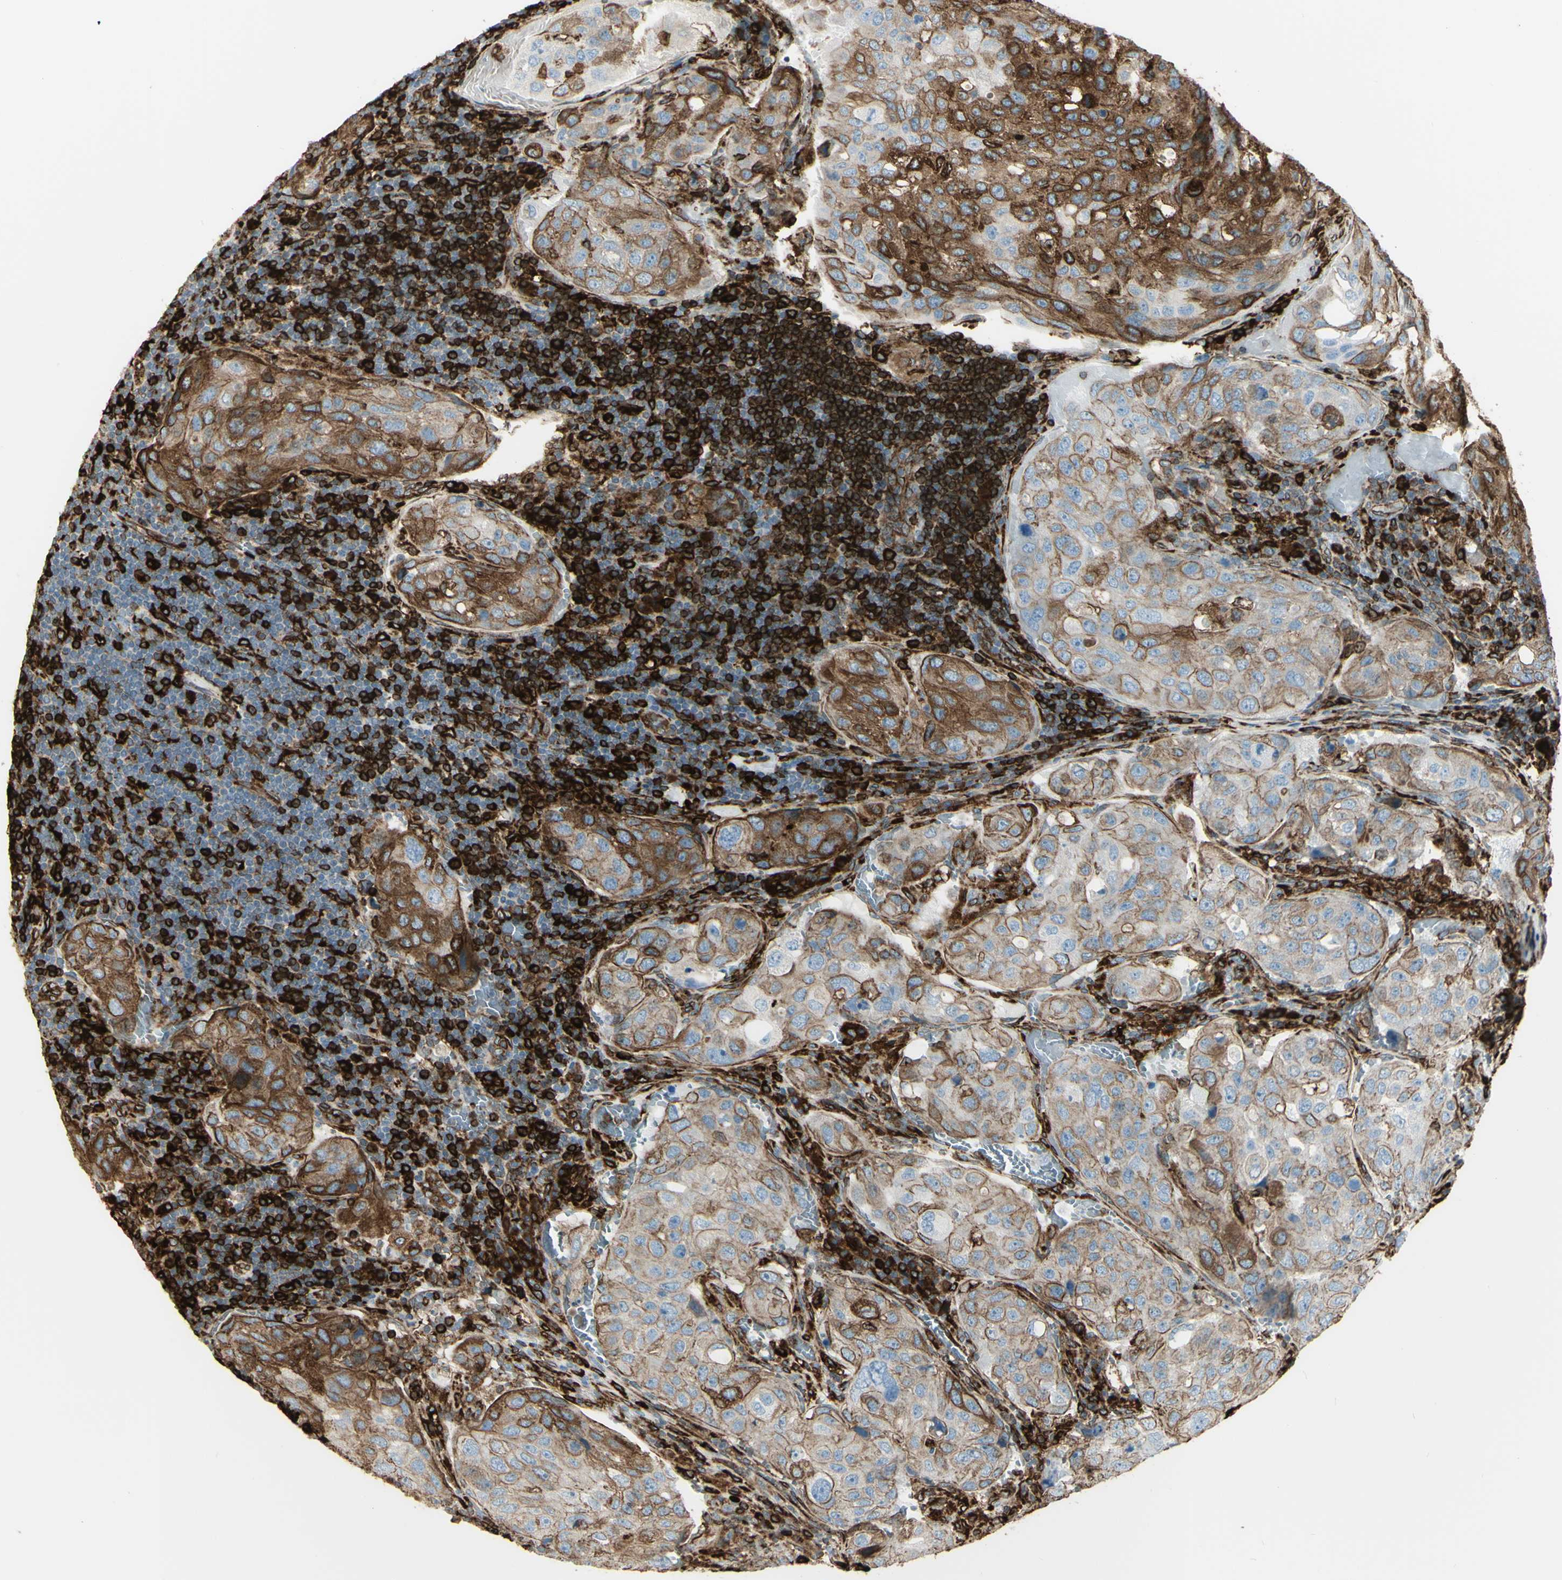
{"staining": {"intensity": "moderate", "quantity": "25%-75%", "location": "cytoplasmic/membranous"}, "tissue": "urothelial cancer", "cell_type": "Tumor cells", "image_type": "cancer", "snomed": [{"axis": "morphology", "description": "Urothelial carcinoma, High grade"}, {"axis": "topography", "description": "Lymph node"}, {"axis": "topography", "description": "Urinary bladder"}], "caption": "DAB (3,3'-diaminobenzidine) immunohistochemical staining of urothelial carcinoma (high-grade) shows moderate cytoplasmic/membranous protein positivity in about 25%-75% of tumor cells. The protein is stained brown, and the nuclei are stained in blue (DAB (3,3'-diaminobenzidine) IHC with brightfield microscopy, high magnification).", "gene": "CD74", "patient": {"sex": "male", "age": 51}}